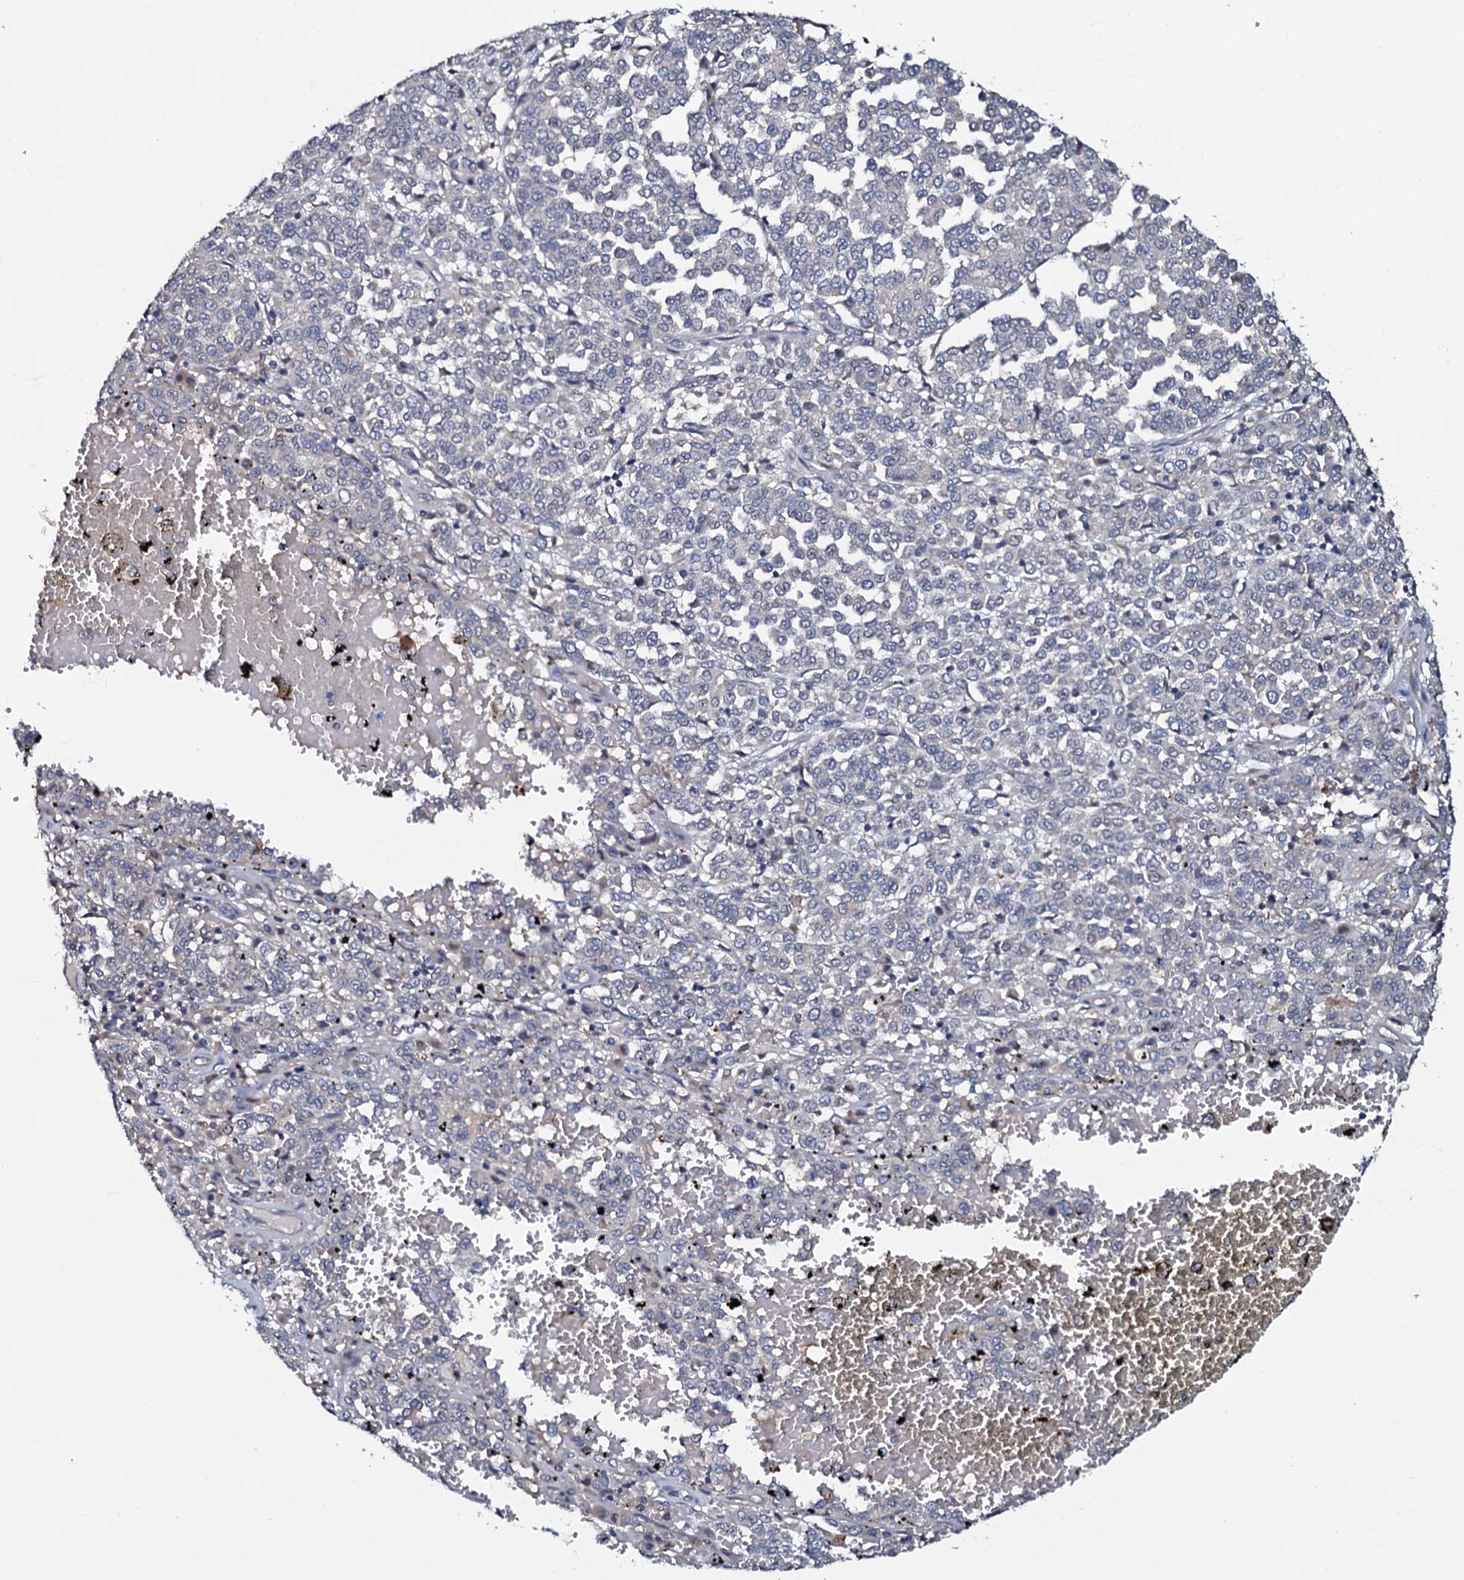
{"staining": {"intensity": "negative", "quantity": "none", "location": "none"}, "tissue": "melanoma", "cell_type": "Tumor cells", "image_type": "cancer", "snomed": [{"axis": "morphology", "description": "Malignant melanoma, Metastatic site"}, {"axis": "topography", "description": "Pancreas"}], "caption": "Malignant melanoma (metastatic site) was stained to show a protein in brown. There is no significant positivity in tumor cells.", "gene": "CPNE2", "patient": {"sex": "female", "age": 30}}